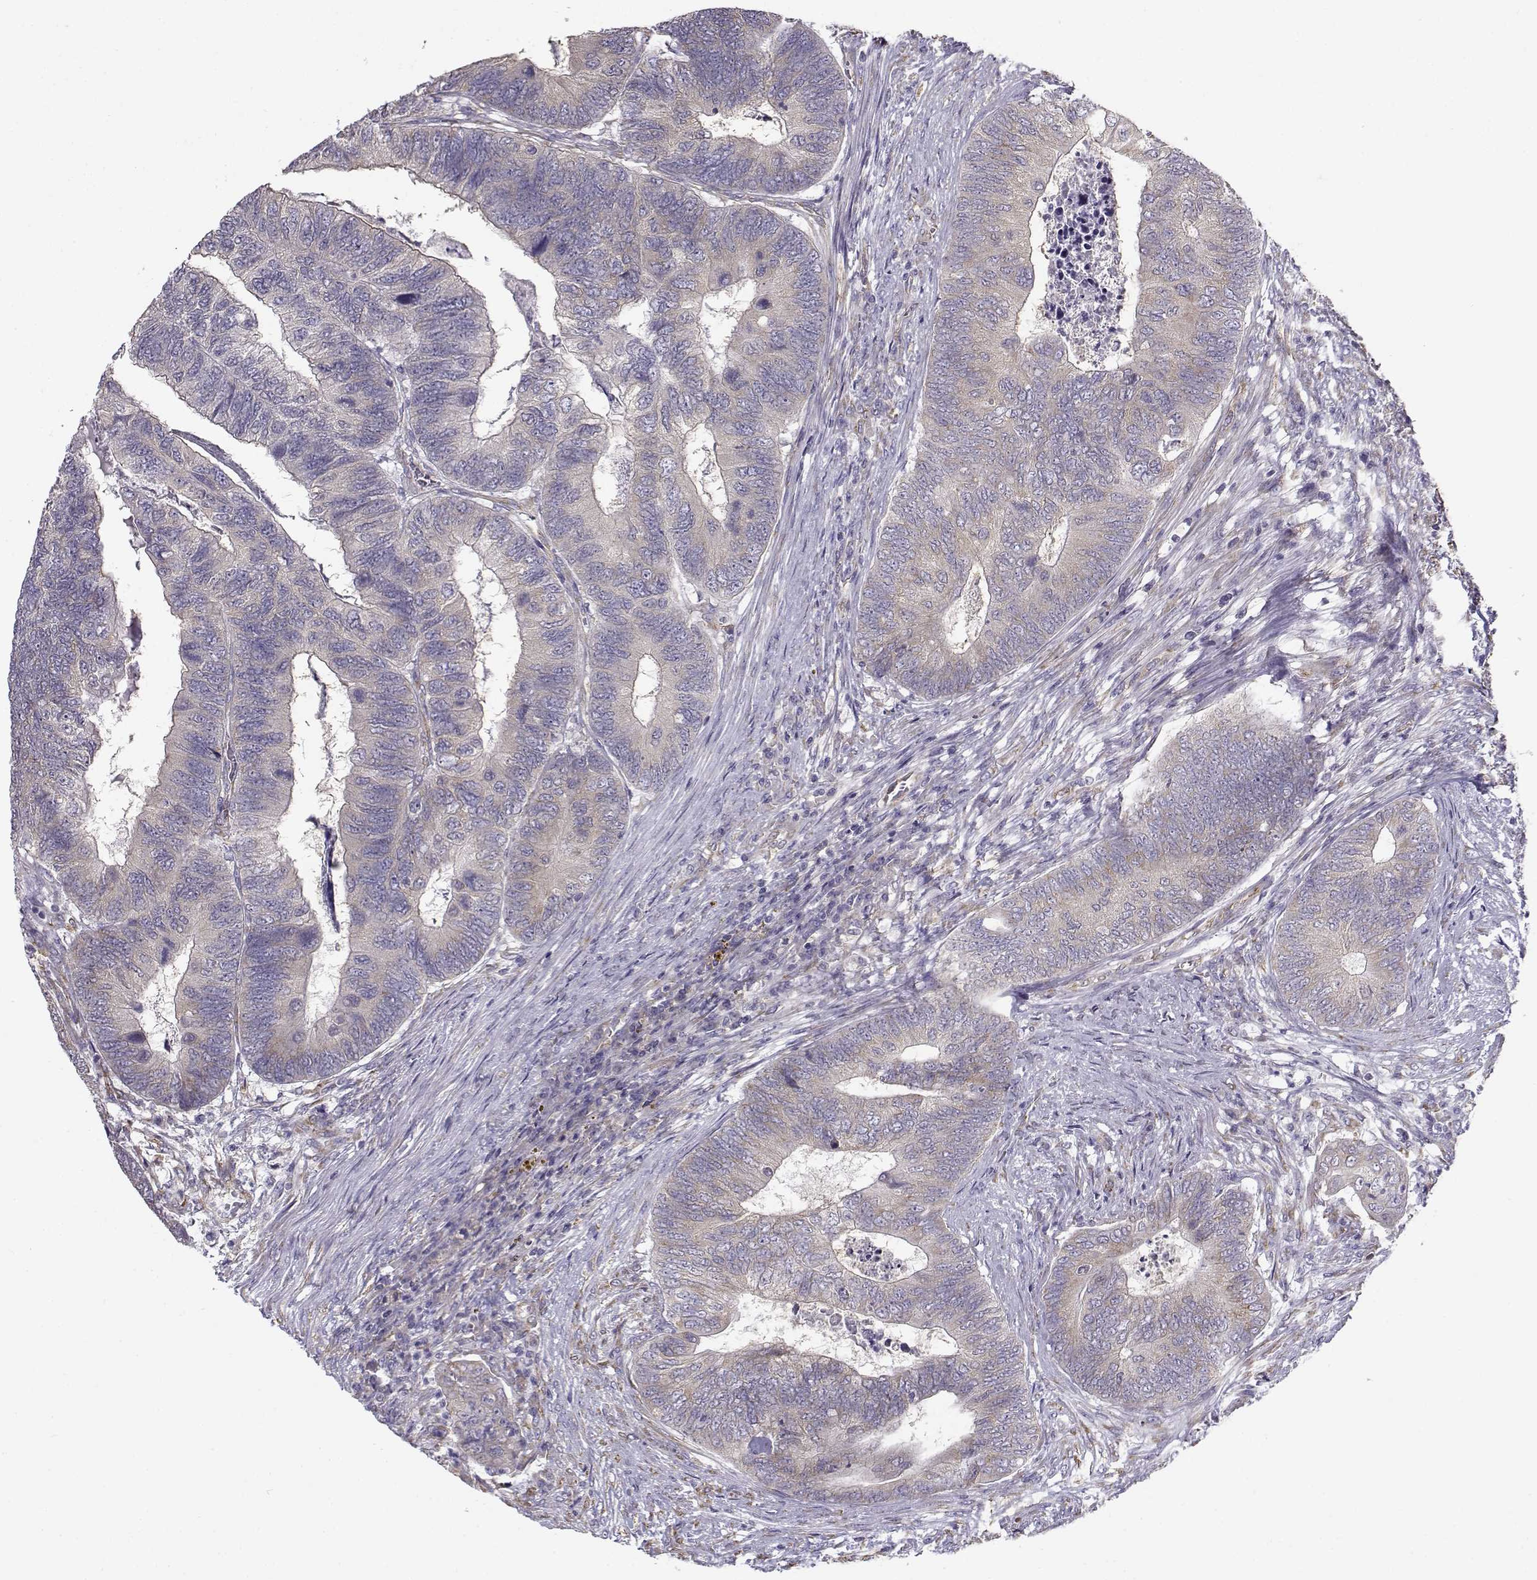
{"staining": {"intensity": "weak", "quantity": "<25%", "location": "cytoplasmic/membranous"}, "tissue": "colorectal cancer", "cell_type": "Tumor cells", "image_type": "cancer", "snomed": [{"axis": "morphology", "description": "Adenocarcinoma, NOS"}, {"axis": "topography", "description": "Colon"}], "caption": "Immunohistochemistry of adenocarcinoma (colorectal) shows no staining in tumor cells.", "gene": "BEND6", "patient": {"sex": "female", "age": 67}}